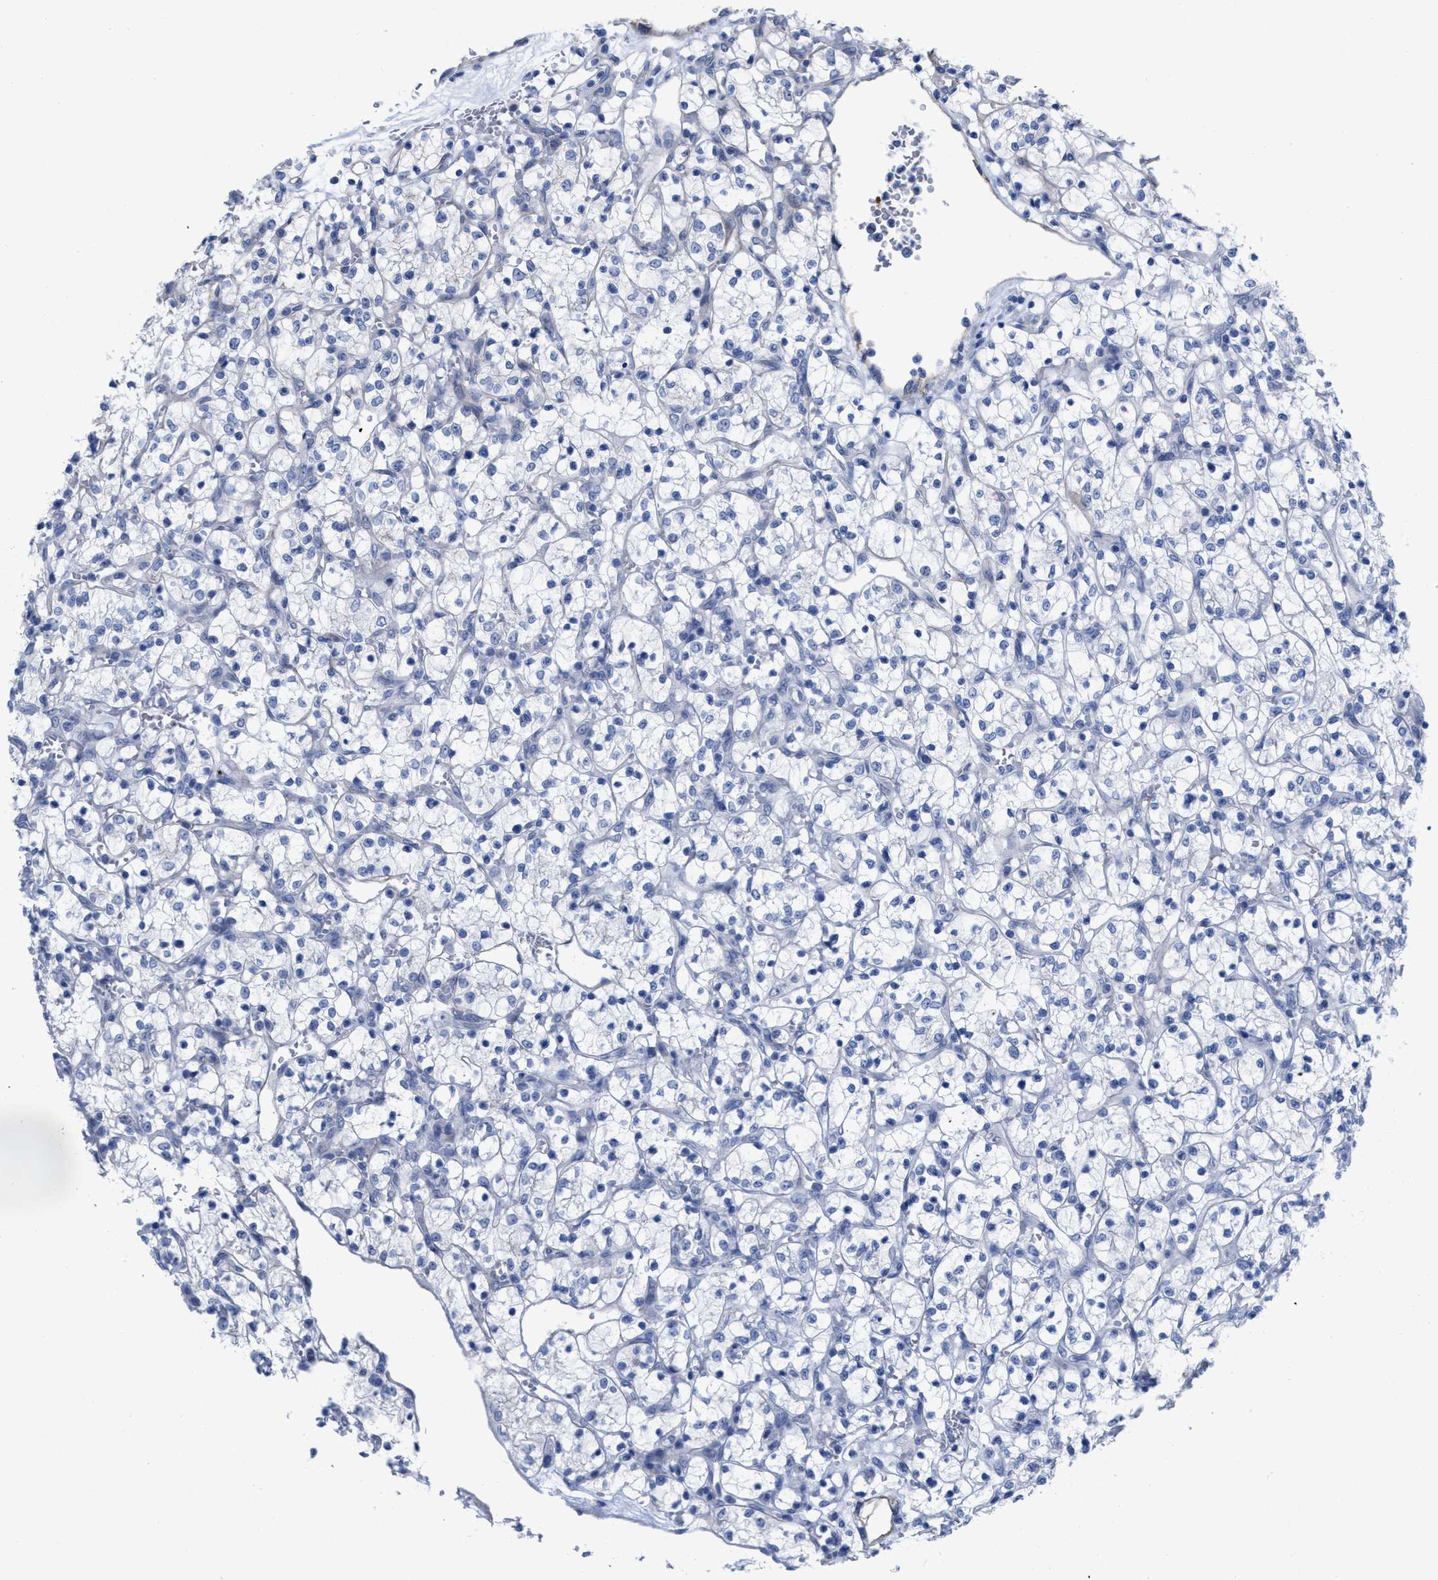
{"staining": {"intensity": "negative", "quantity": "none", "location": "none"}, "tissue": "renal cancer", "cell_type": "Tumor cells", "image_type": "cancer", "snomed": [{"axis": "morphology", "description": "Adenocarcinoma, NOS"}, {"axis": "topography", "description": "Kidney"}], "caption": "High magnification brightfield microscopy of renal cancer stained with DAB (brown) and counterstained with hematoxylin (blue): tumor cells show no significant expression.", "gene": "ACKR1", "patient": {"sex": "female", "age": 69}}